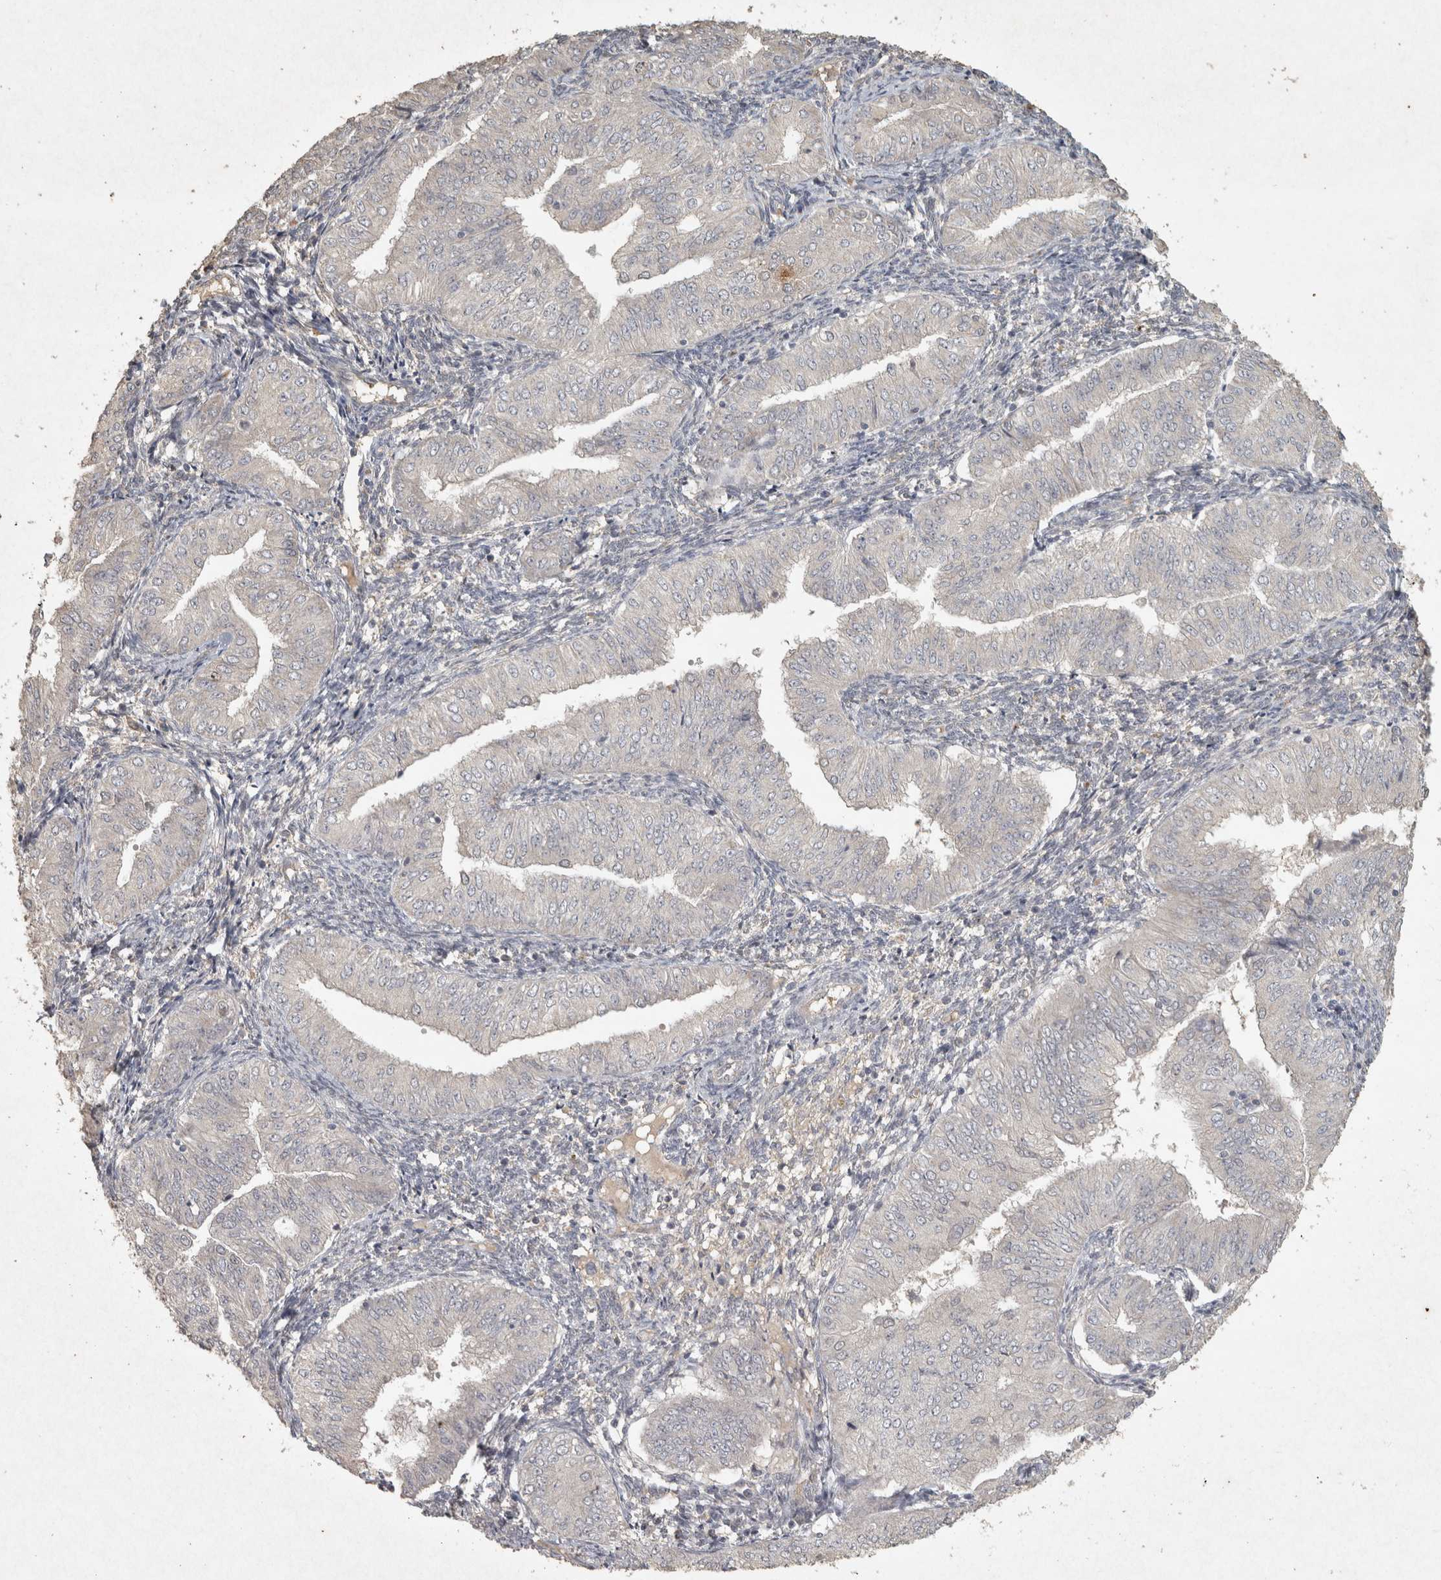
{"staining": {"intensity": "negative", "quantity": "none", "location": "none"}, "tissue": "endometrial cancer", "cell_type": "Tumor cells", "image_type": "cancer", "snomed": [{"axis": "morphology", "description": "Normal tissue, NOS"}, {"axis": "morphology", "description": "Adenocarcinoma, NOS"}, {"axis": "topography", "description": "Endometrium"}], "caption": "This is an immunohistochemistry histopathology image of human endometrial adenocarcinoma. There is no expression in tumor cells.", "gene": "OSTN", "patient": {"sex": "female", "age": 53}}